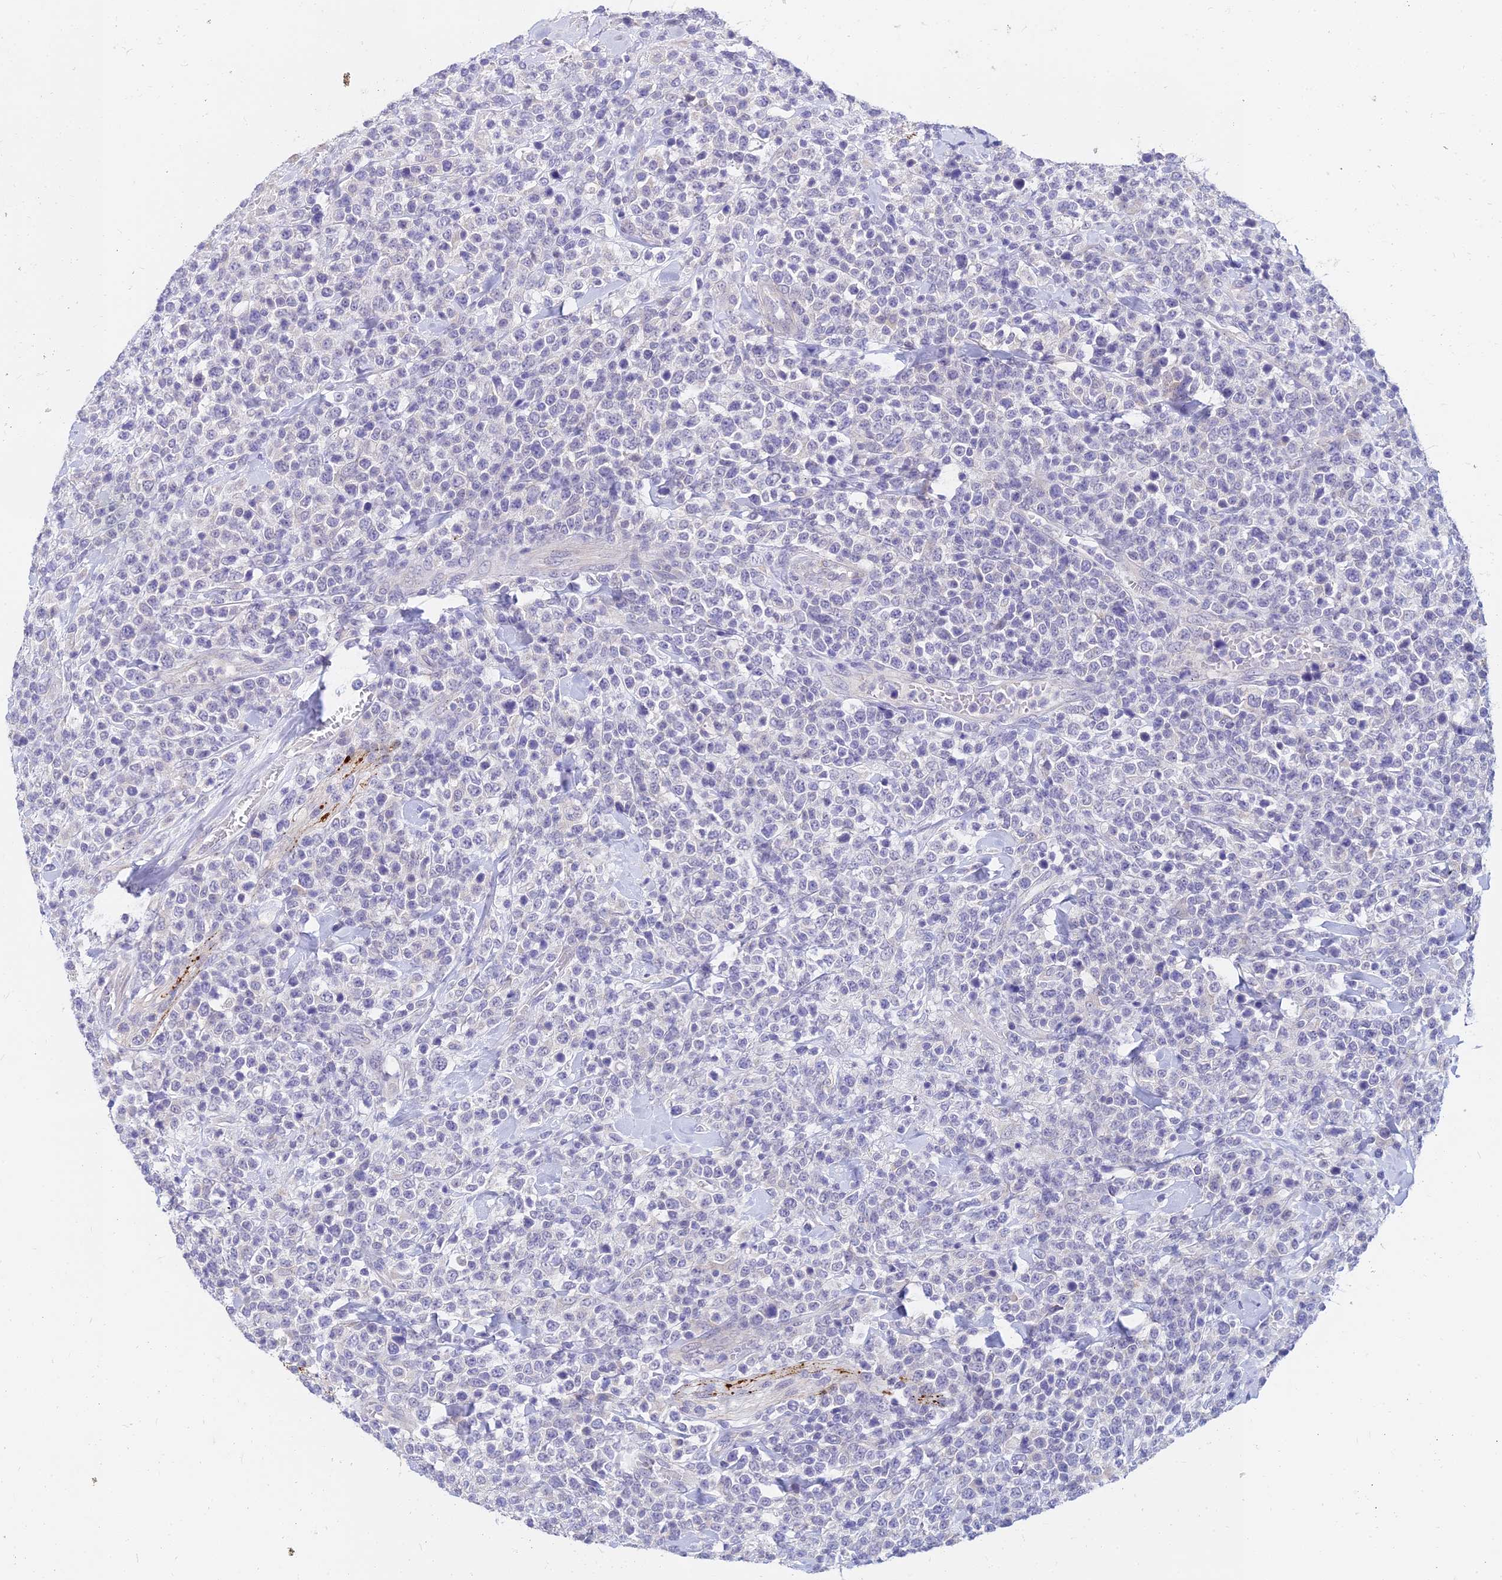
{"staining": {"intensity": "negative", "quantity": "none", "location": "none"}, "tissue": "lymphoma", "cell_type": "Tumor cells", "image_type": "cancer", "snomed": [{"axis": "morphology", "description": "Malignant lymphoma, non-Hodgkin's type, High grade"}, {"axis": "topography", "description": "Colon"}], "caption": "IHC image of lymphoma stained for a protein (brown), which reveals no positivity in tumor cells.", "gene": "NPY", "patient": {"sex": "female", "age": 53}}